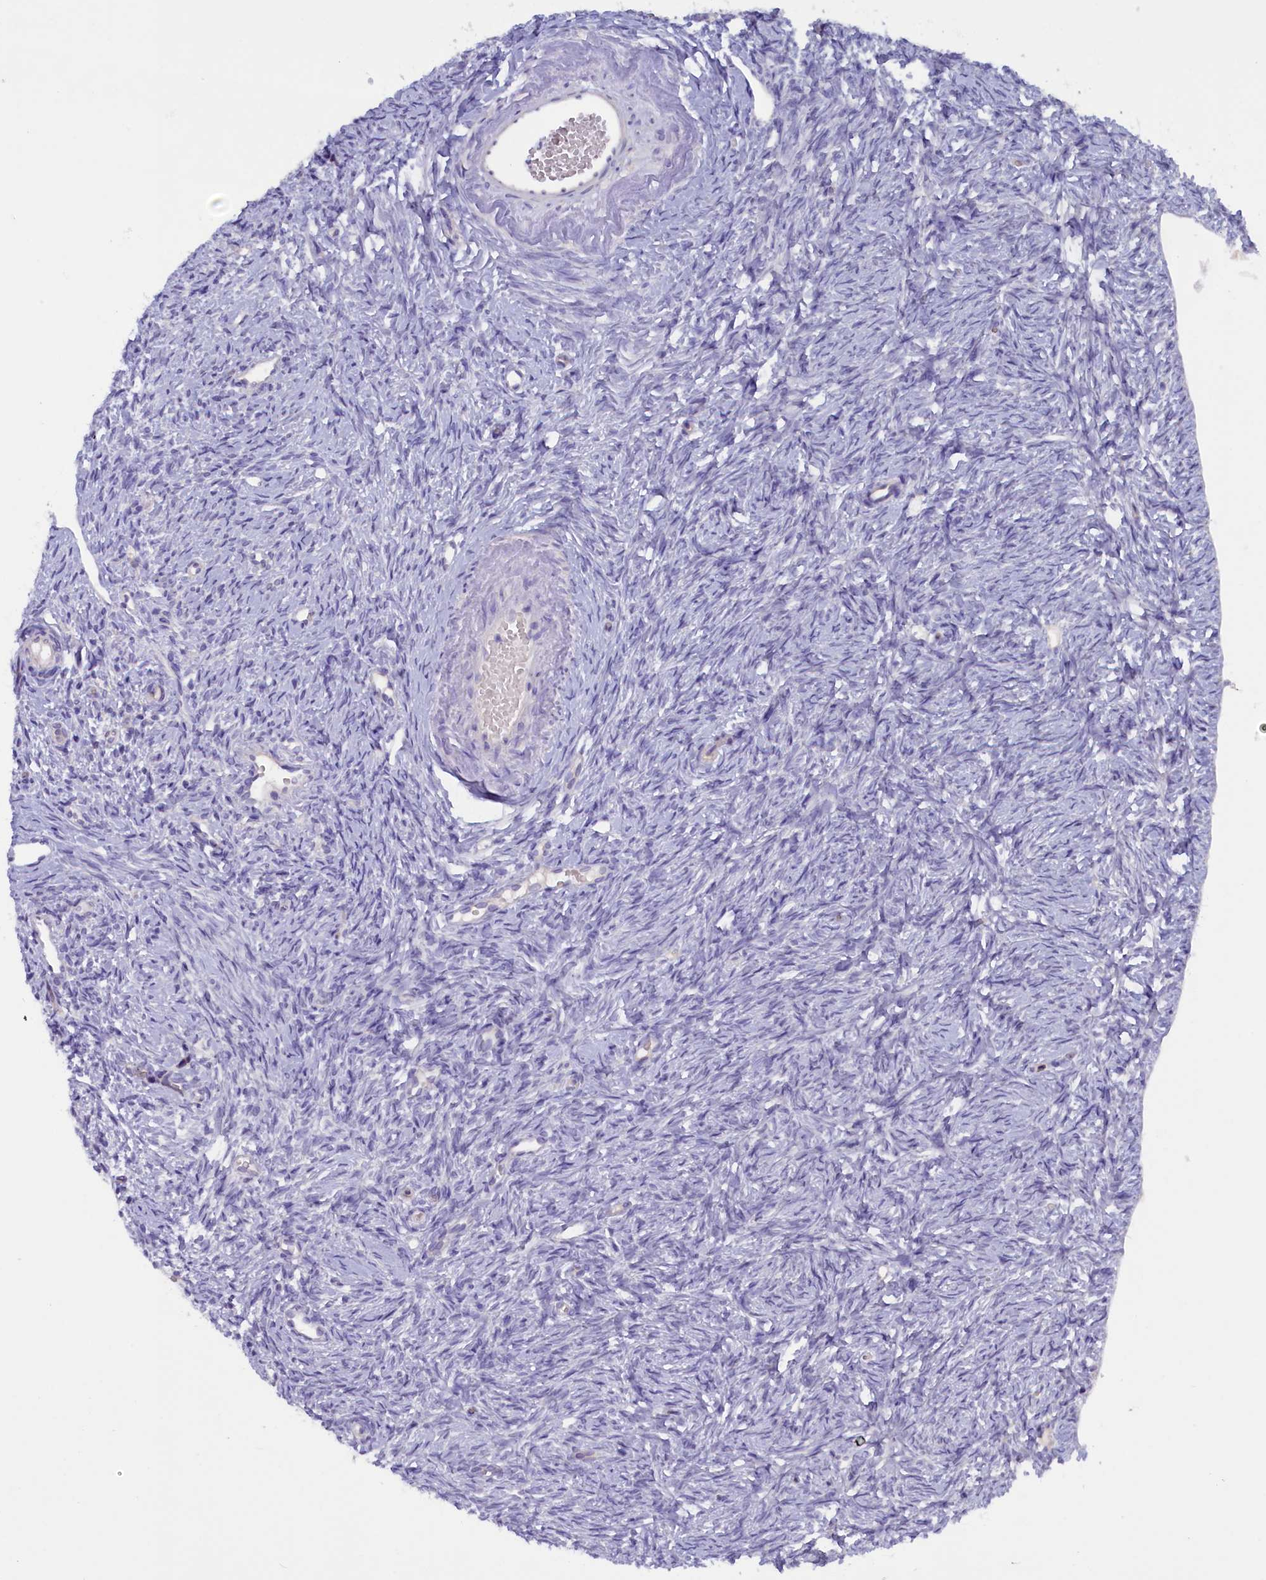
{"staining": {"intensity": "negative", "quantity": "none", "location": "none"}, "tissue": "ovary", "cell_type": "Ovarian stroma cells", "image_type": "normal", "snomed": [{"axis": "morphology", "description": "Normal tissue, NOS"}, {"axis": "topography", "description": "Ovary"}], "caption": "This is an immunohistochemistry image of benign human ovary. There is no positivity in ovarian stroma cells.", "gene": "ZSWIM4", "patient": {"sex": "female", "age": 51}}